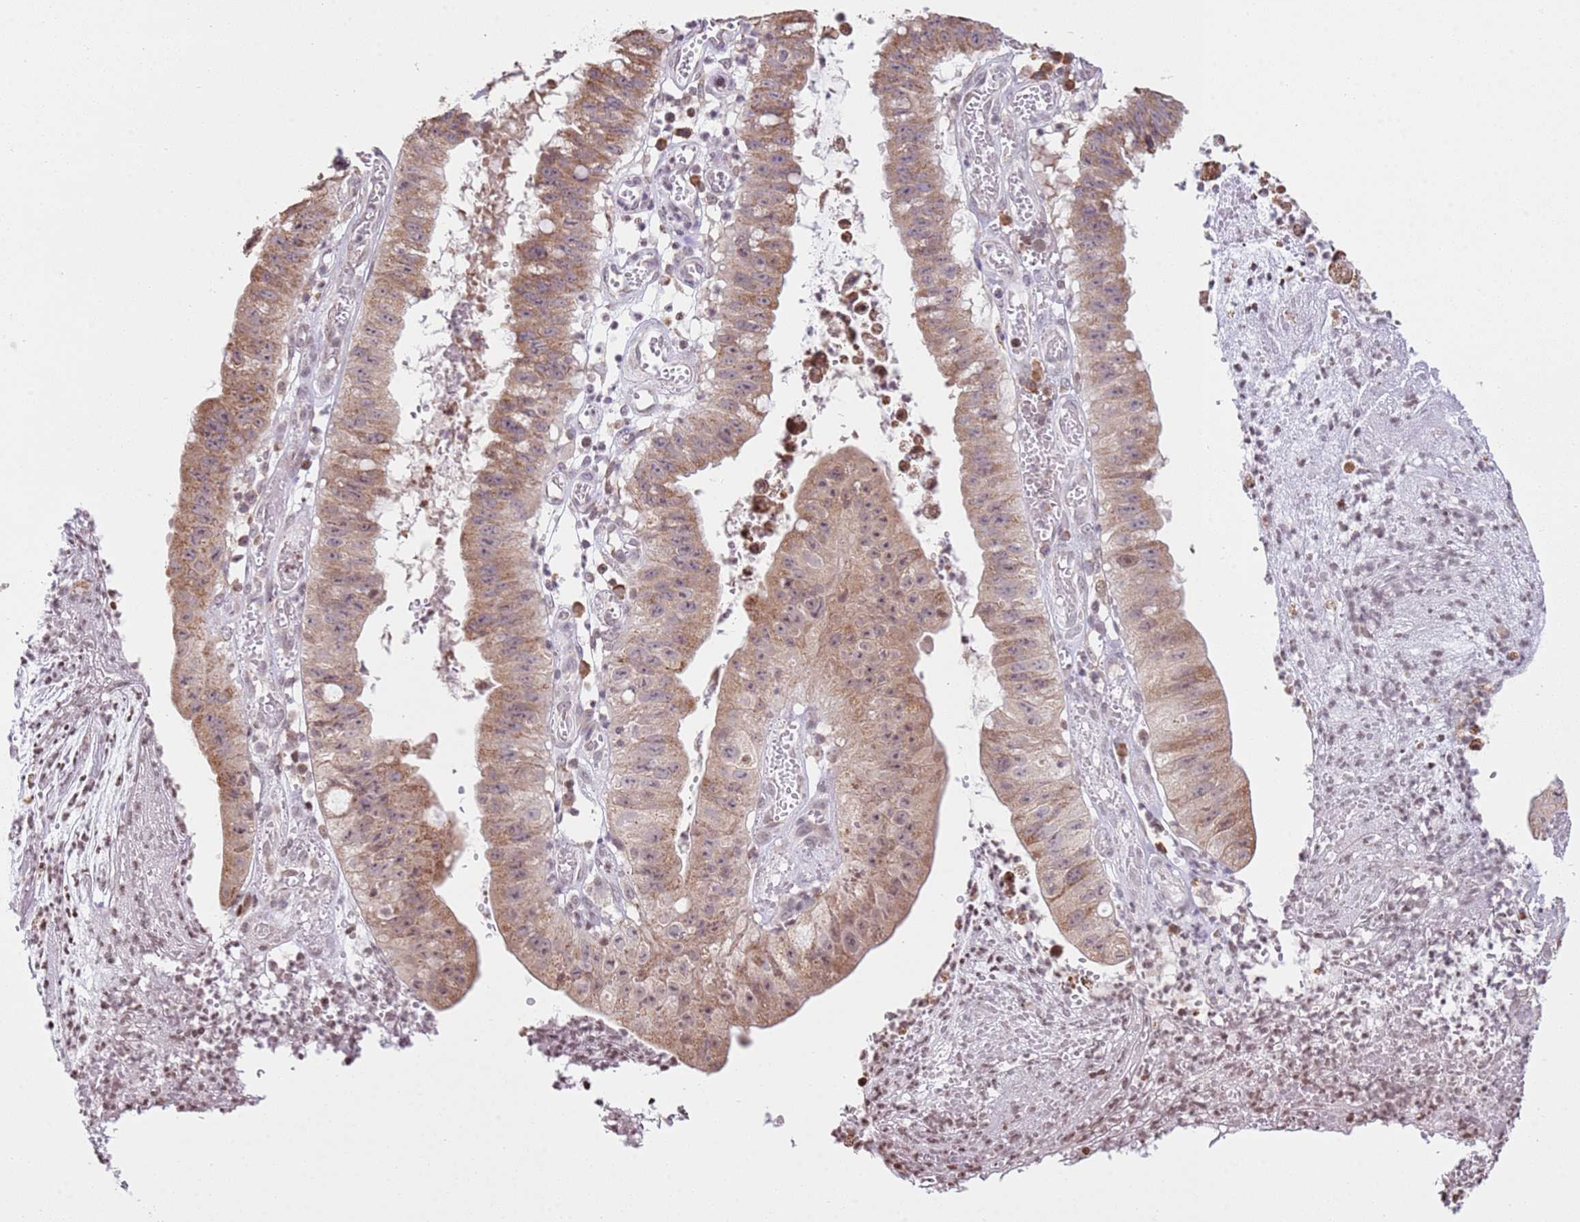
{"staining": {"intensity": "moderate", "quantity": ">75%", "location": "cytoplasmic/membranous"}, "tissue": "stomach cancer", "cell_type": "Tumor cells", "image_type": "cancer", "snomed": [{"axis": "morphology", "description": "Adenocarcinoma, NOS"}, {"axis": "topography", "description": "Stomach"}], "caption": "High-magnification brightfield microscopy of stomach cancer (adenocarcinoma) stained with DAB (brown) and counterstained with hematoxylin (blue). tumor cells exhibit moderate cytoplasmic/membranous staining is identified in about>75% of cells.", "gene": "SCAF1", "patient": {"sex": "male", "age": 59}}